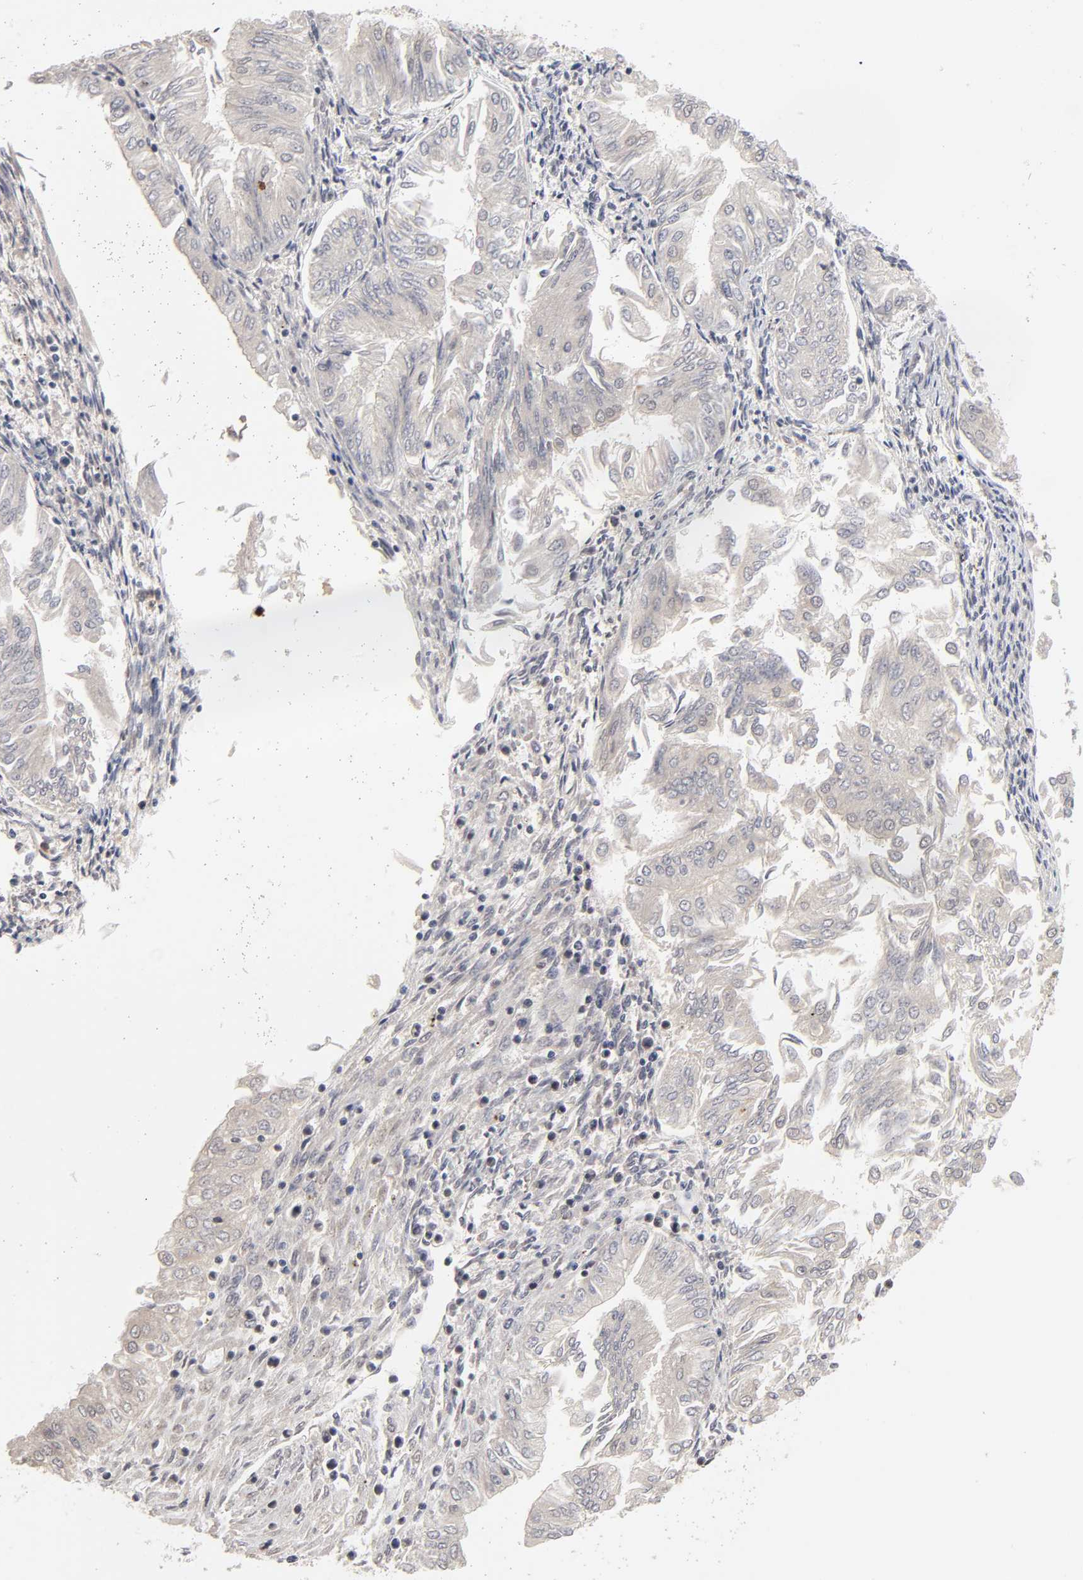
{"staining": {"intensity": "weak", "quantity": "25%-75%", "location": "cytoplasmic/membranous,nuclear"}, "tissue": "endometrial cancer", "cell_type": "Tumor cells", "image_type": "cancer", "snomed": [{"axis": "morphology", "description": "Adenocarcinoma, NOS"}, {"axis": "topography", "description": "Endometrium"}], "caption": "This image exhibits IHC staining of human endometrial cancer, with low weak cytoplasmic/membranous and nuclear positivity in about 25%-75% of tumor cells.", "gene": "EP300", "patient": {"sex": "female", "age": 53}}